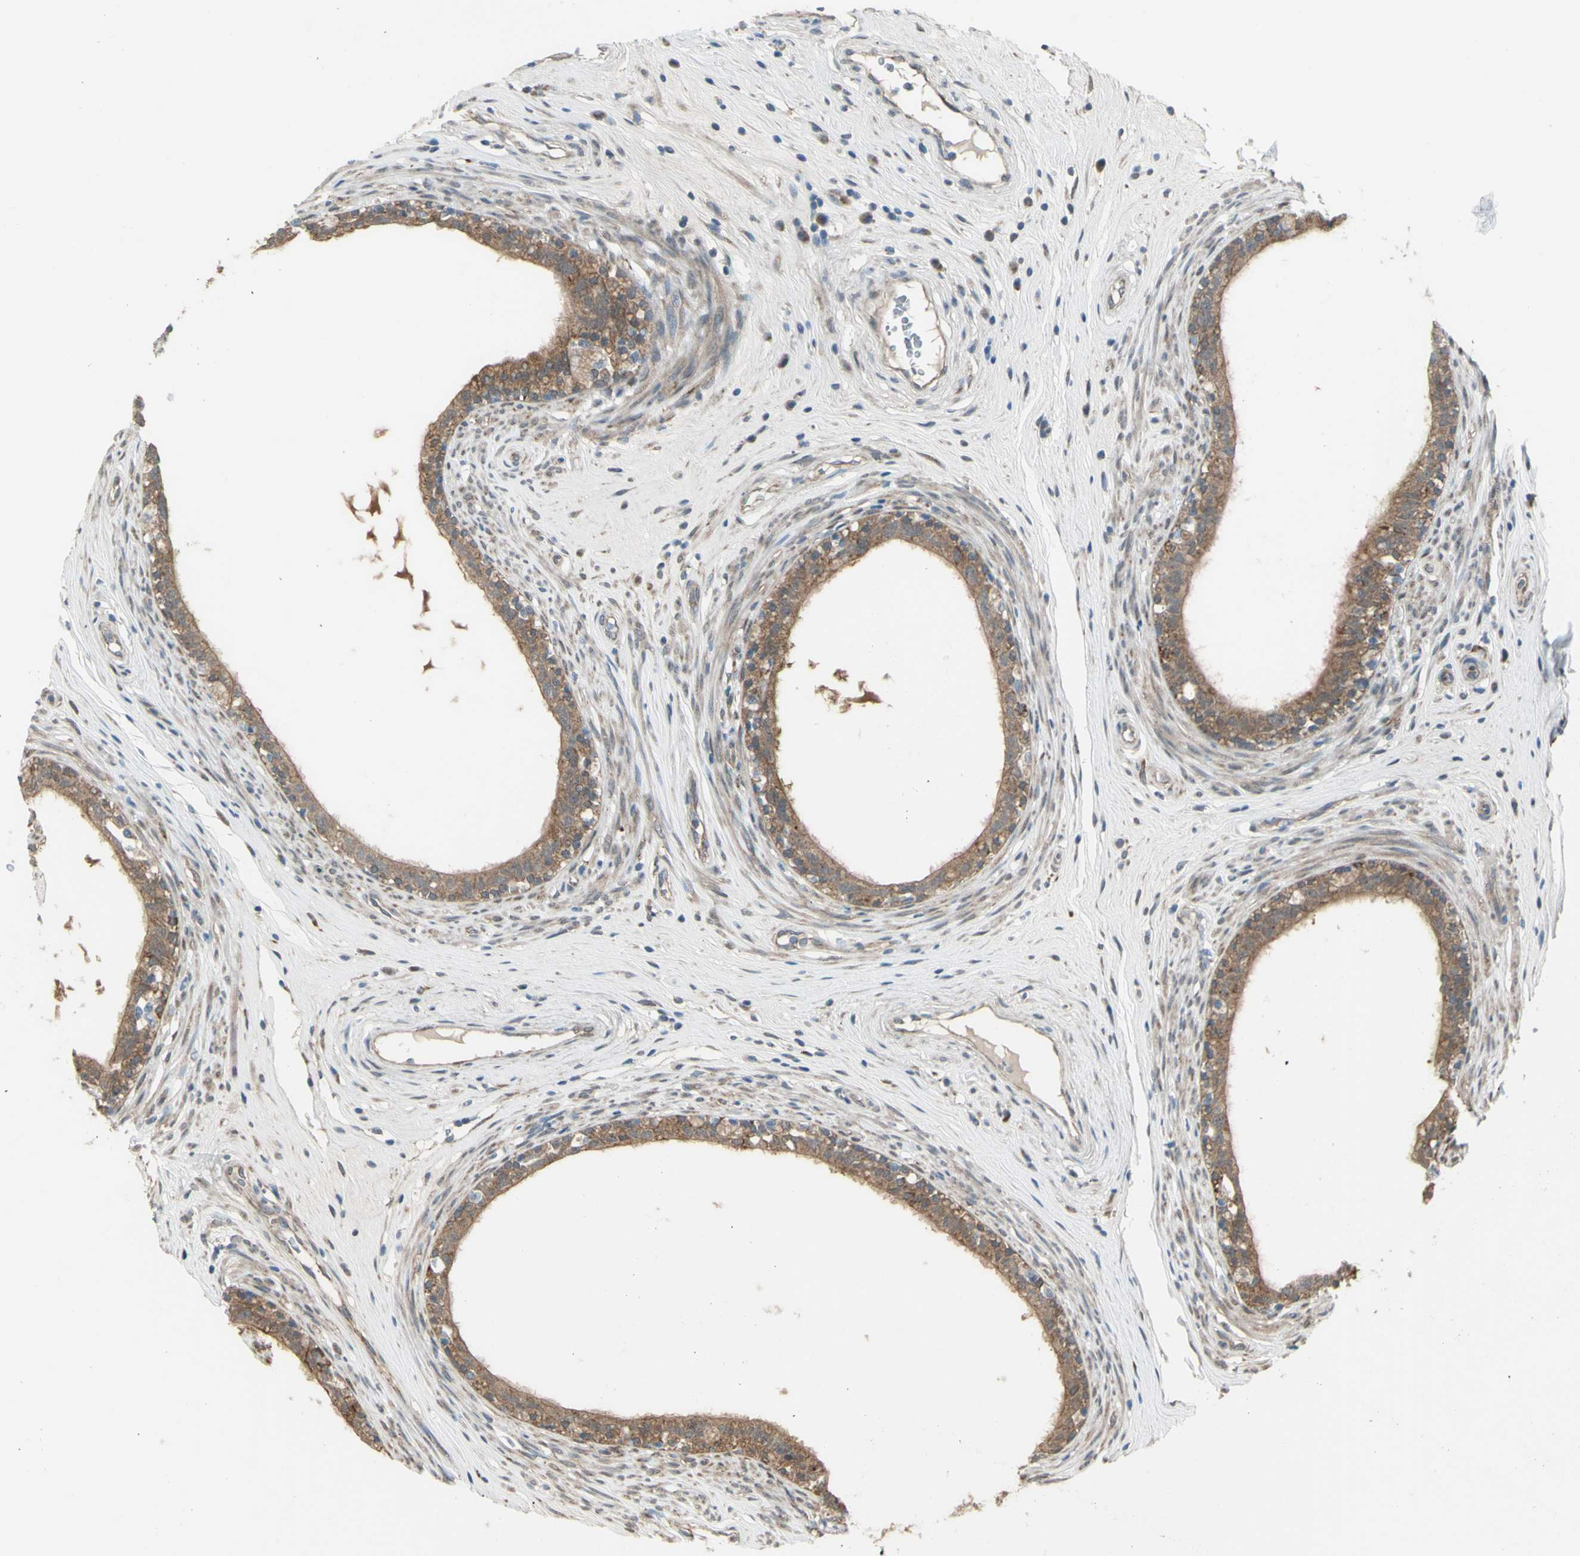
{"staining": {"intensity": "moderate", "quantity": ">75%", "location": "cytoplasmic/membranous"}, "tissue": "epididymis", "cell_type": "Glandular cells", "image_type": "normal", "snomed": [{"axis": "morphology", "description": "Normal tissue, NOS"}, {"axis": "morphology", "description": "Inflammation, NOS"}, {"axis": "topography", "description": "Epididymis"}], "caption": "Moderate cytoplasmic/membranous expression for a protein is appreciated in about >75% of glandular cells of normal epididymis using immunohistochemistry.", "gene": "NAXD", "patient": {"sex": "male", "age": 84}}